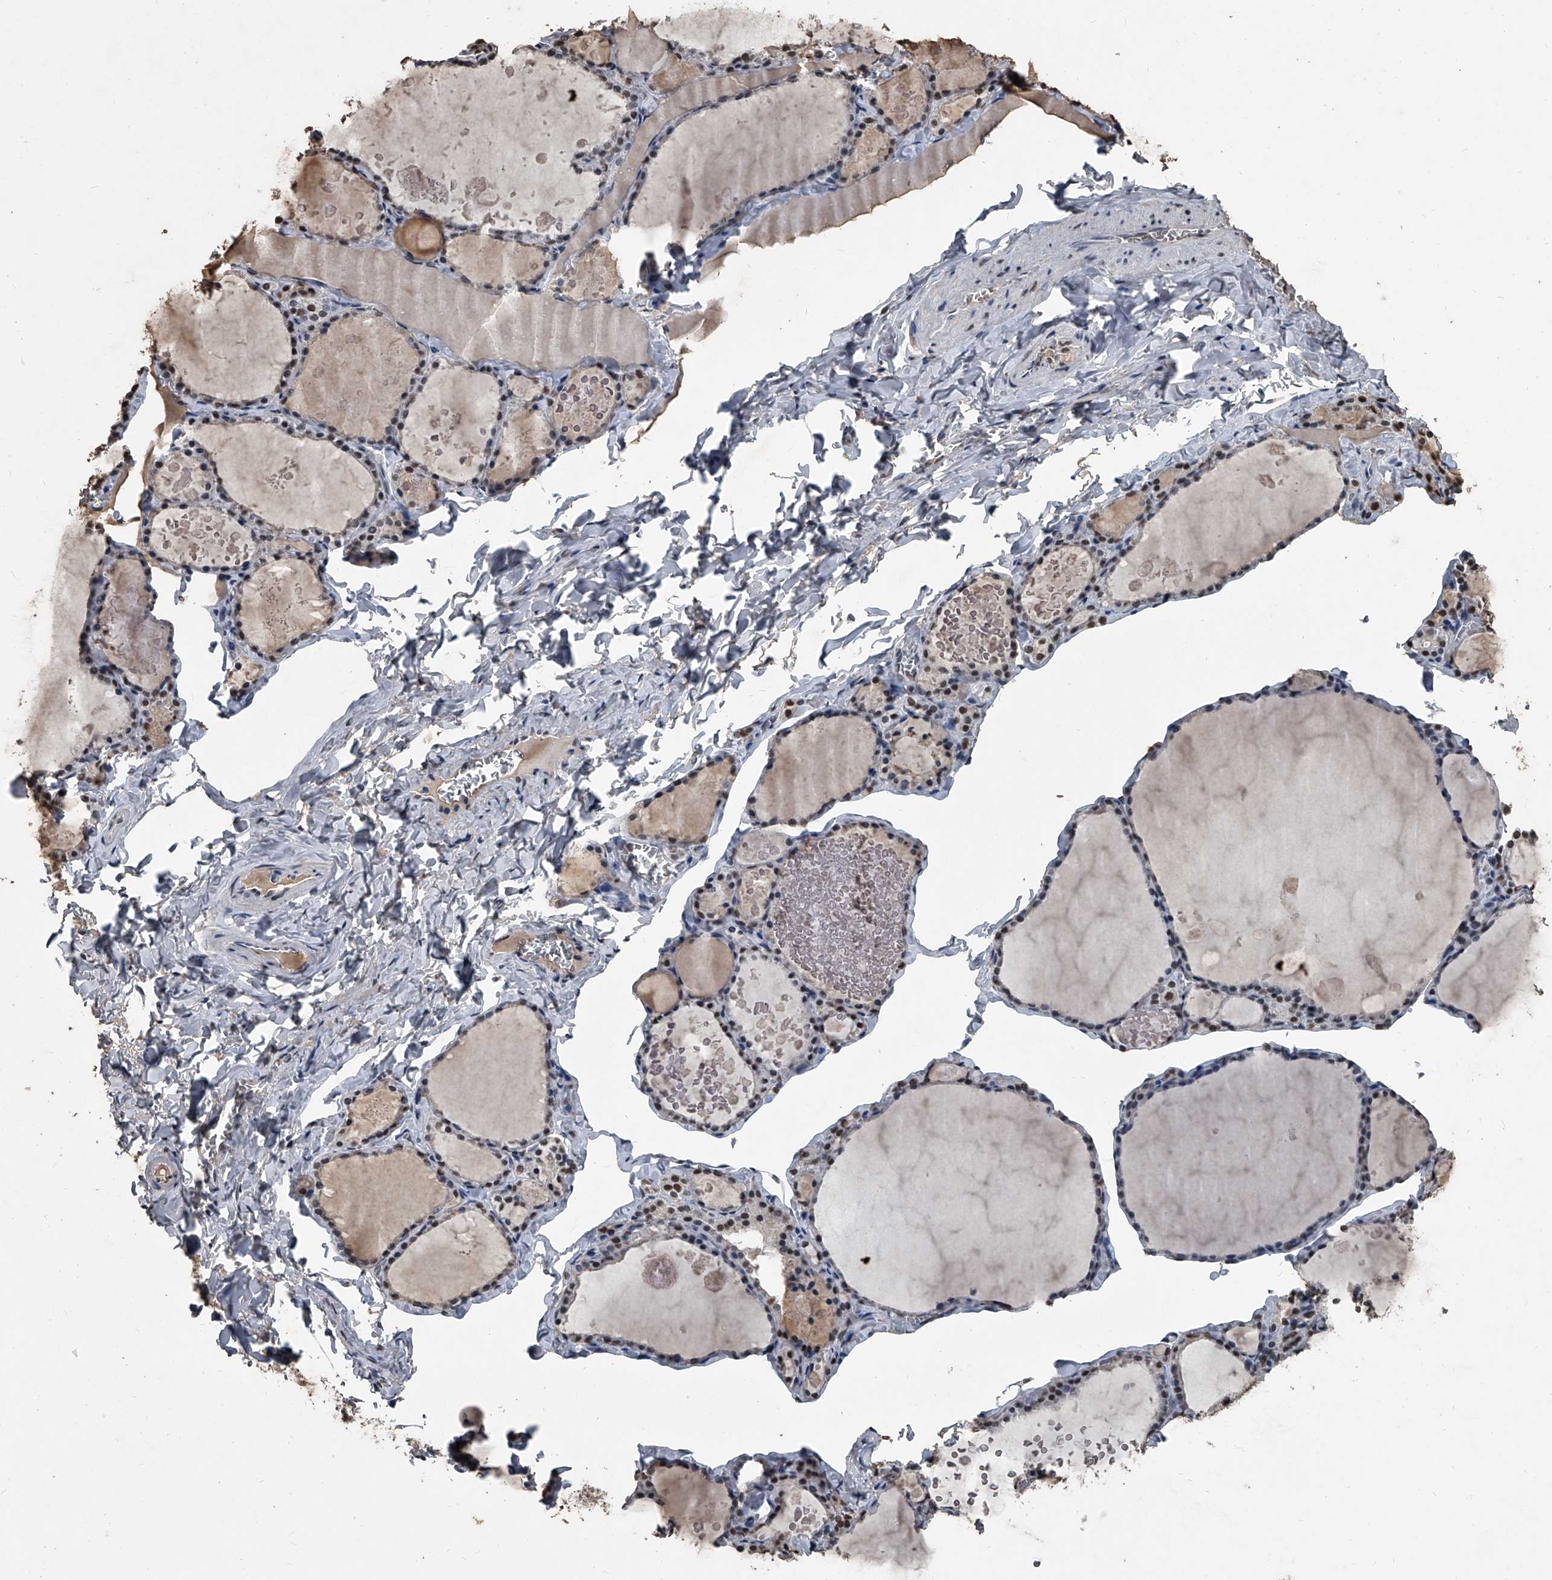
{"staining": {"intensity": "moderate", "quantity": "25%-75%", "location": "nuclear"}, "tissue": "thyroid gland", "cell_type": "Glandular cells", "image_type": "normal", "snomed": [{"axis": "morphology", "description": "Normal tissue, NOS"}, {"axis": "topography", "description": "Thyroid gland"}], "caption": "Immunohistochemistry (IHC) image of normal thyroid gland stained for a protein (brown), which exhibits medium levels of moderate nuclear staining in approximately 25%-75% of glandular cells.", "gene": "MATR3", "patient": {"sex": "male", "age": 56}}